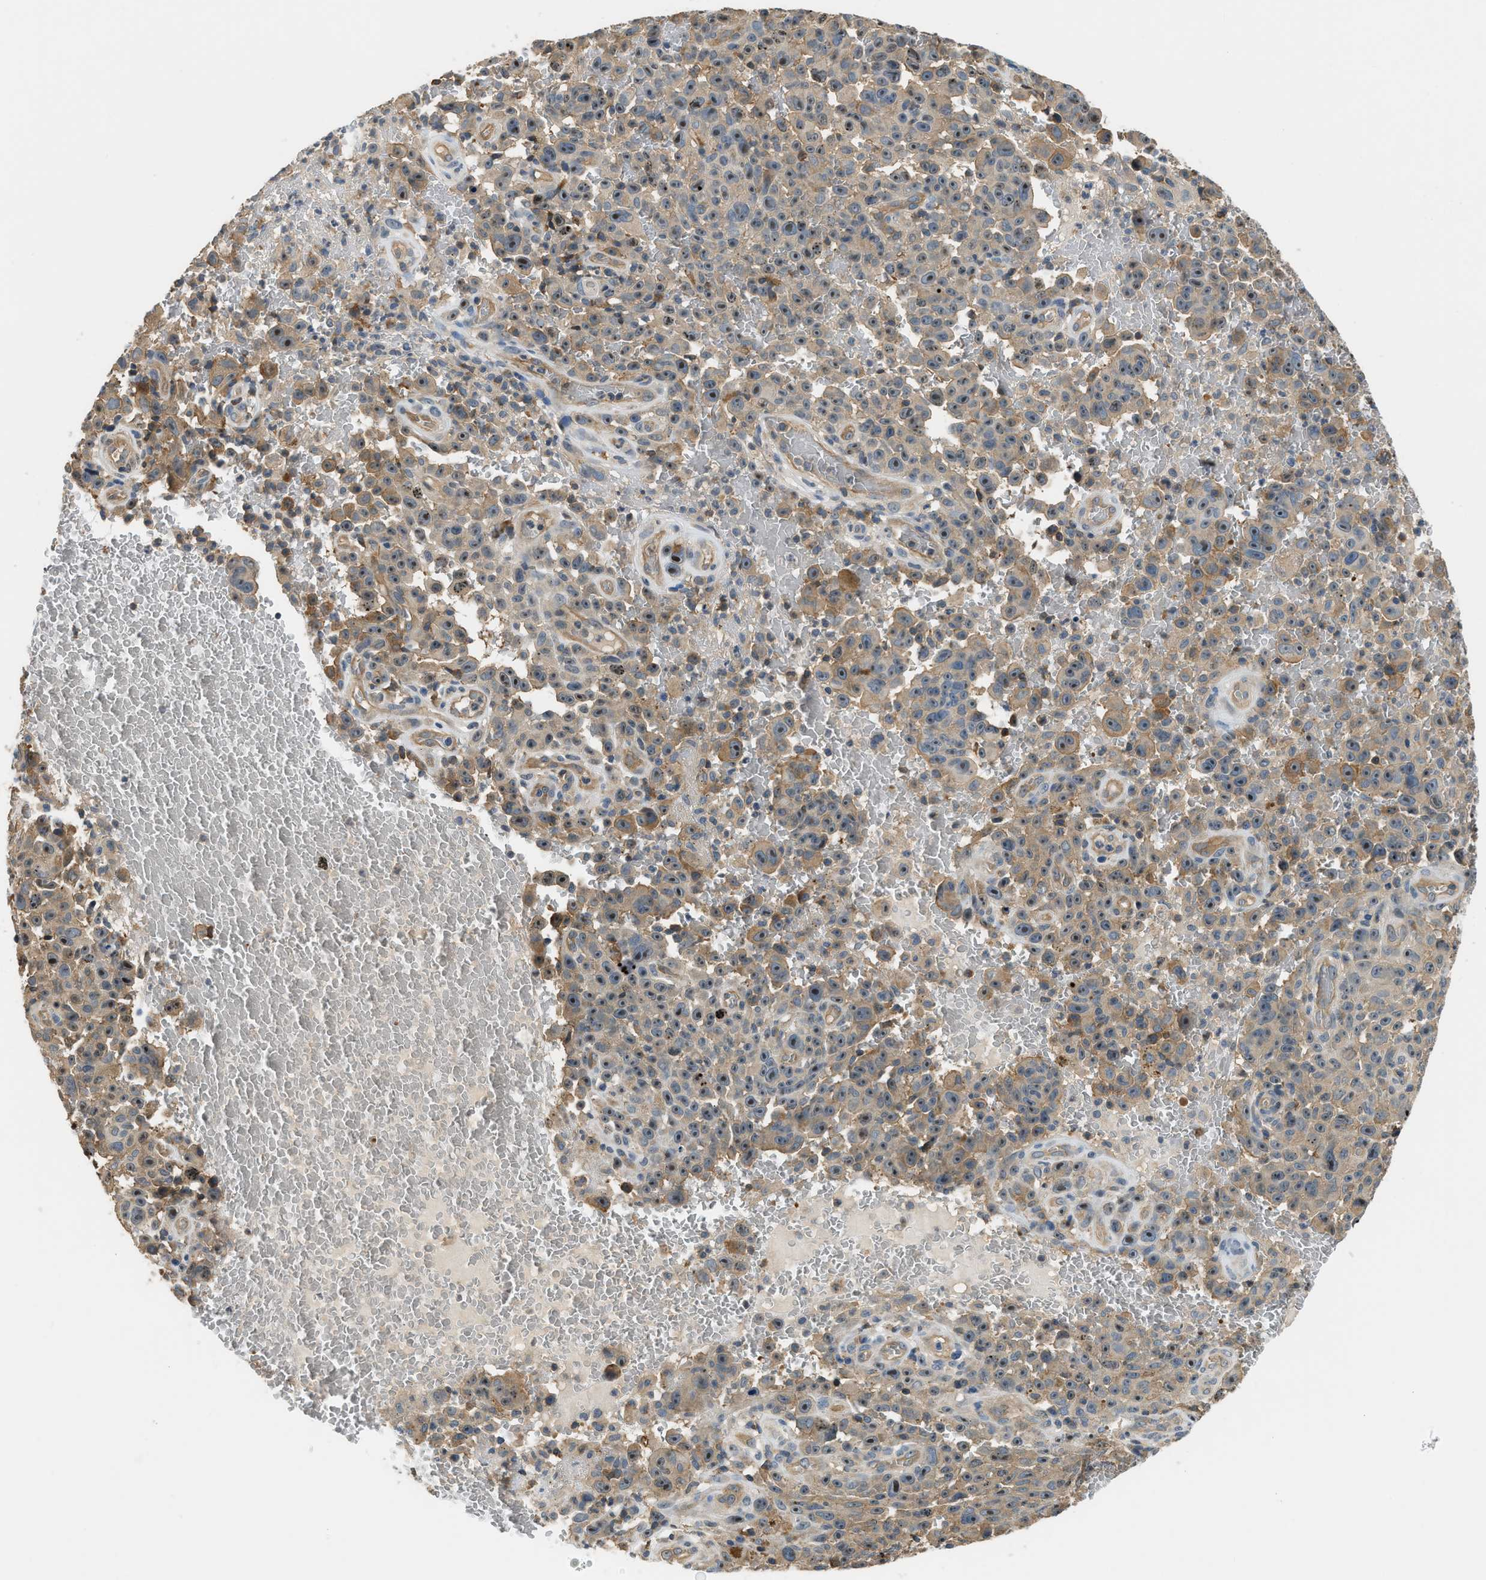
{"staining": {"intensity": "moderate", "quantity": ">75%", "location": "cytoplasmic/membranous,nuclear"}, "tissue": "melanoma", "cell_type": "Tumor cells", "image_type": "cancer", "snomed": [{"axis": "morphology", "description": "Malignant melanoma, NOS"}, {"axis": "topography", "description": "Skin"}], "caption": "Melanoma stained with a protein marker demonstrates moderate staining in tumor cells.", "gene": "CBLB", "patient": {"sex": "female", "age": 82}}